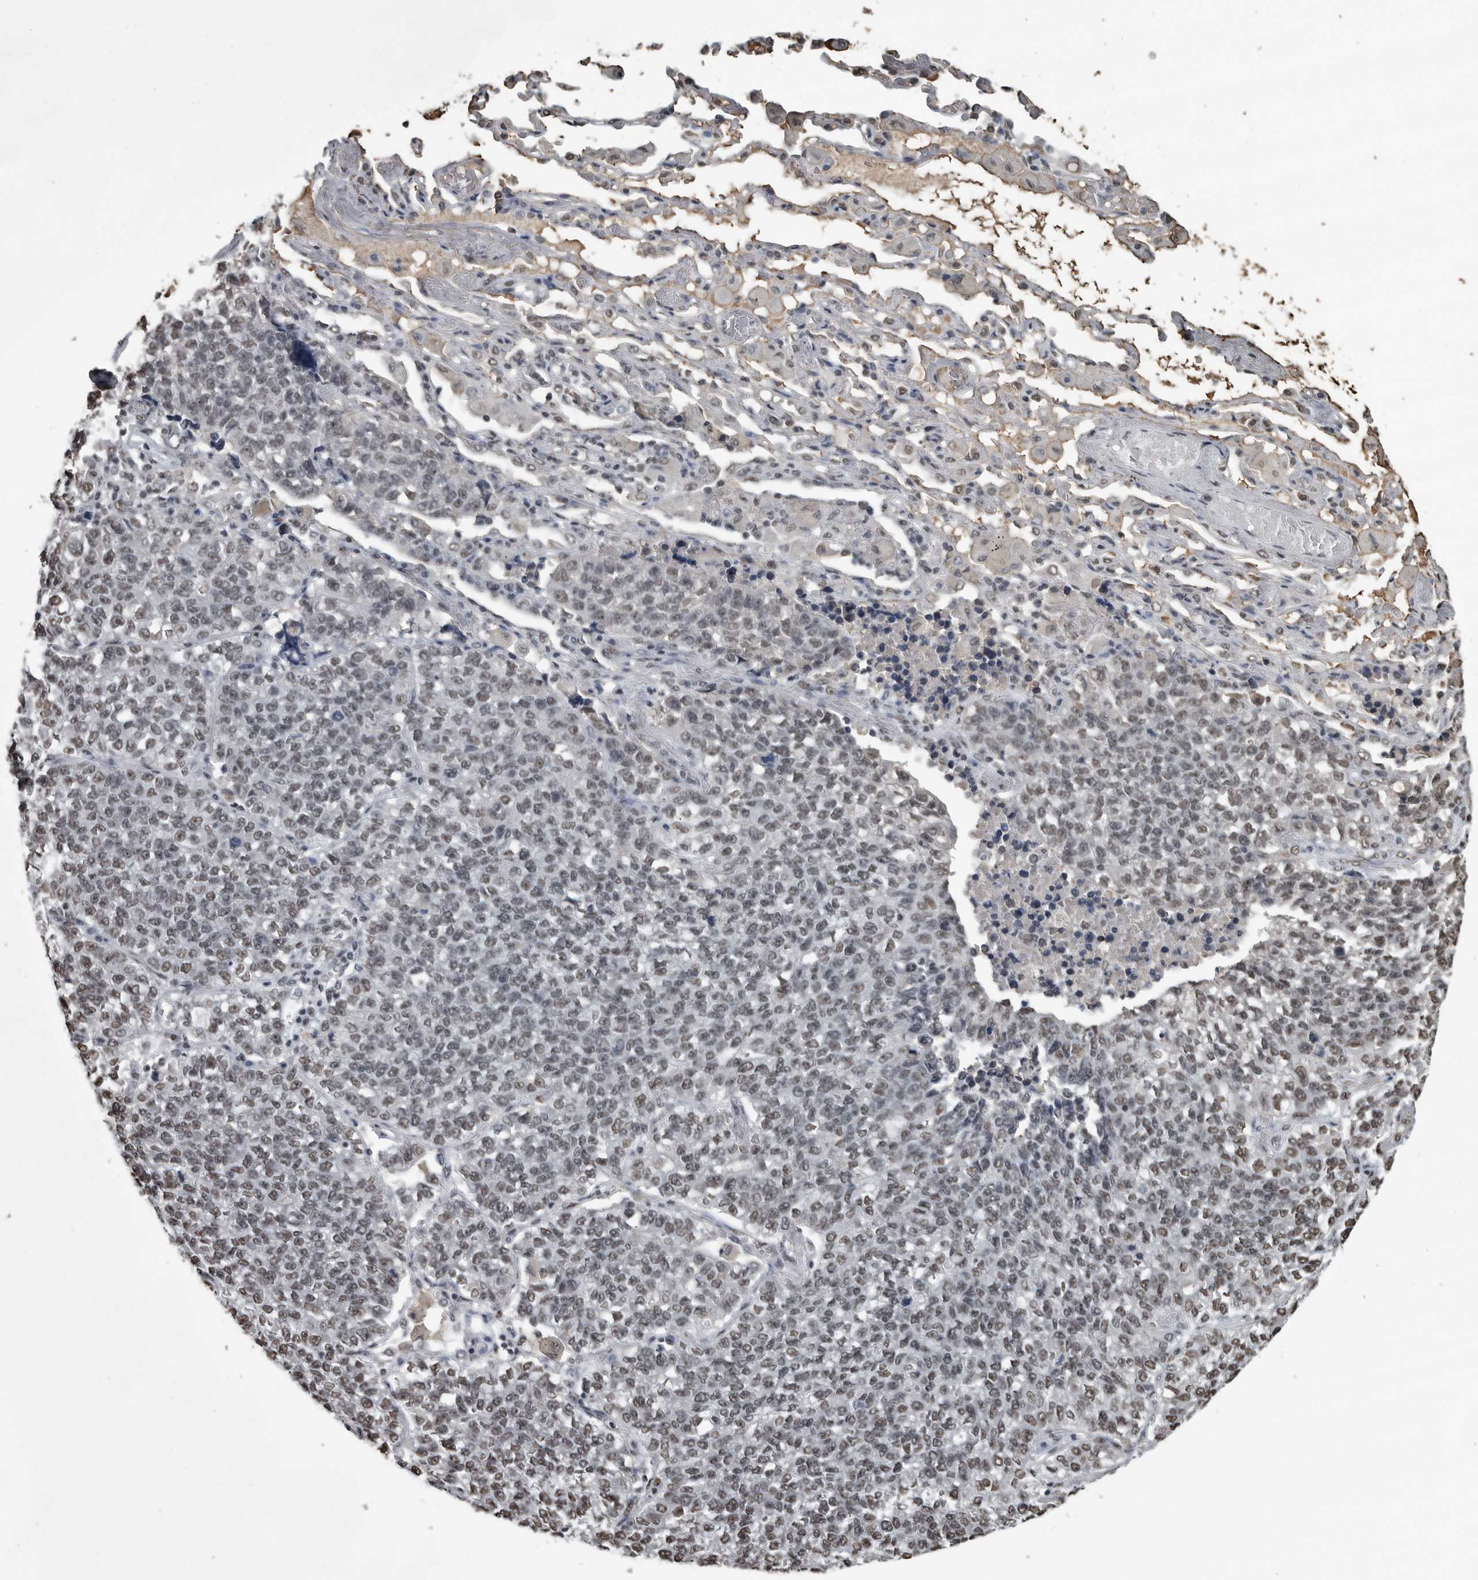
{"staining": {"intensity": "weak", "quantity": ">75%", "location": "nuclear"}, "tissue": "lung cancer", "cell_type": "Tumor cells", "image_type": "cancer", "snomed": [{"axis": "morphology", "description": "Adenocarcinoma, NOS"}, {"axis": "topography", "description": "Lung"}], "caption": "DAB (3,3'-diaminobenzidine) immunohistochemical staining of lung cancer displays weak nuclear protein expression in approximately >75% of tumor cells.", "gene": "TGS1", "patient": {"sex": "male", "age": 49}}